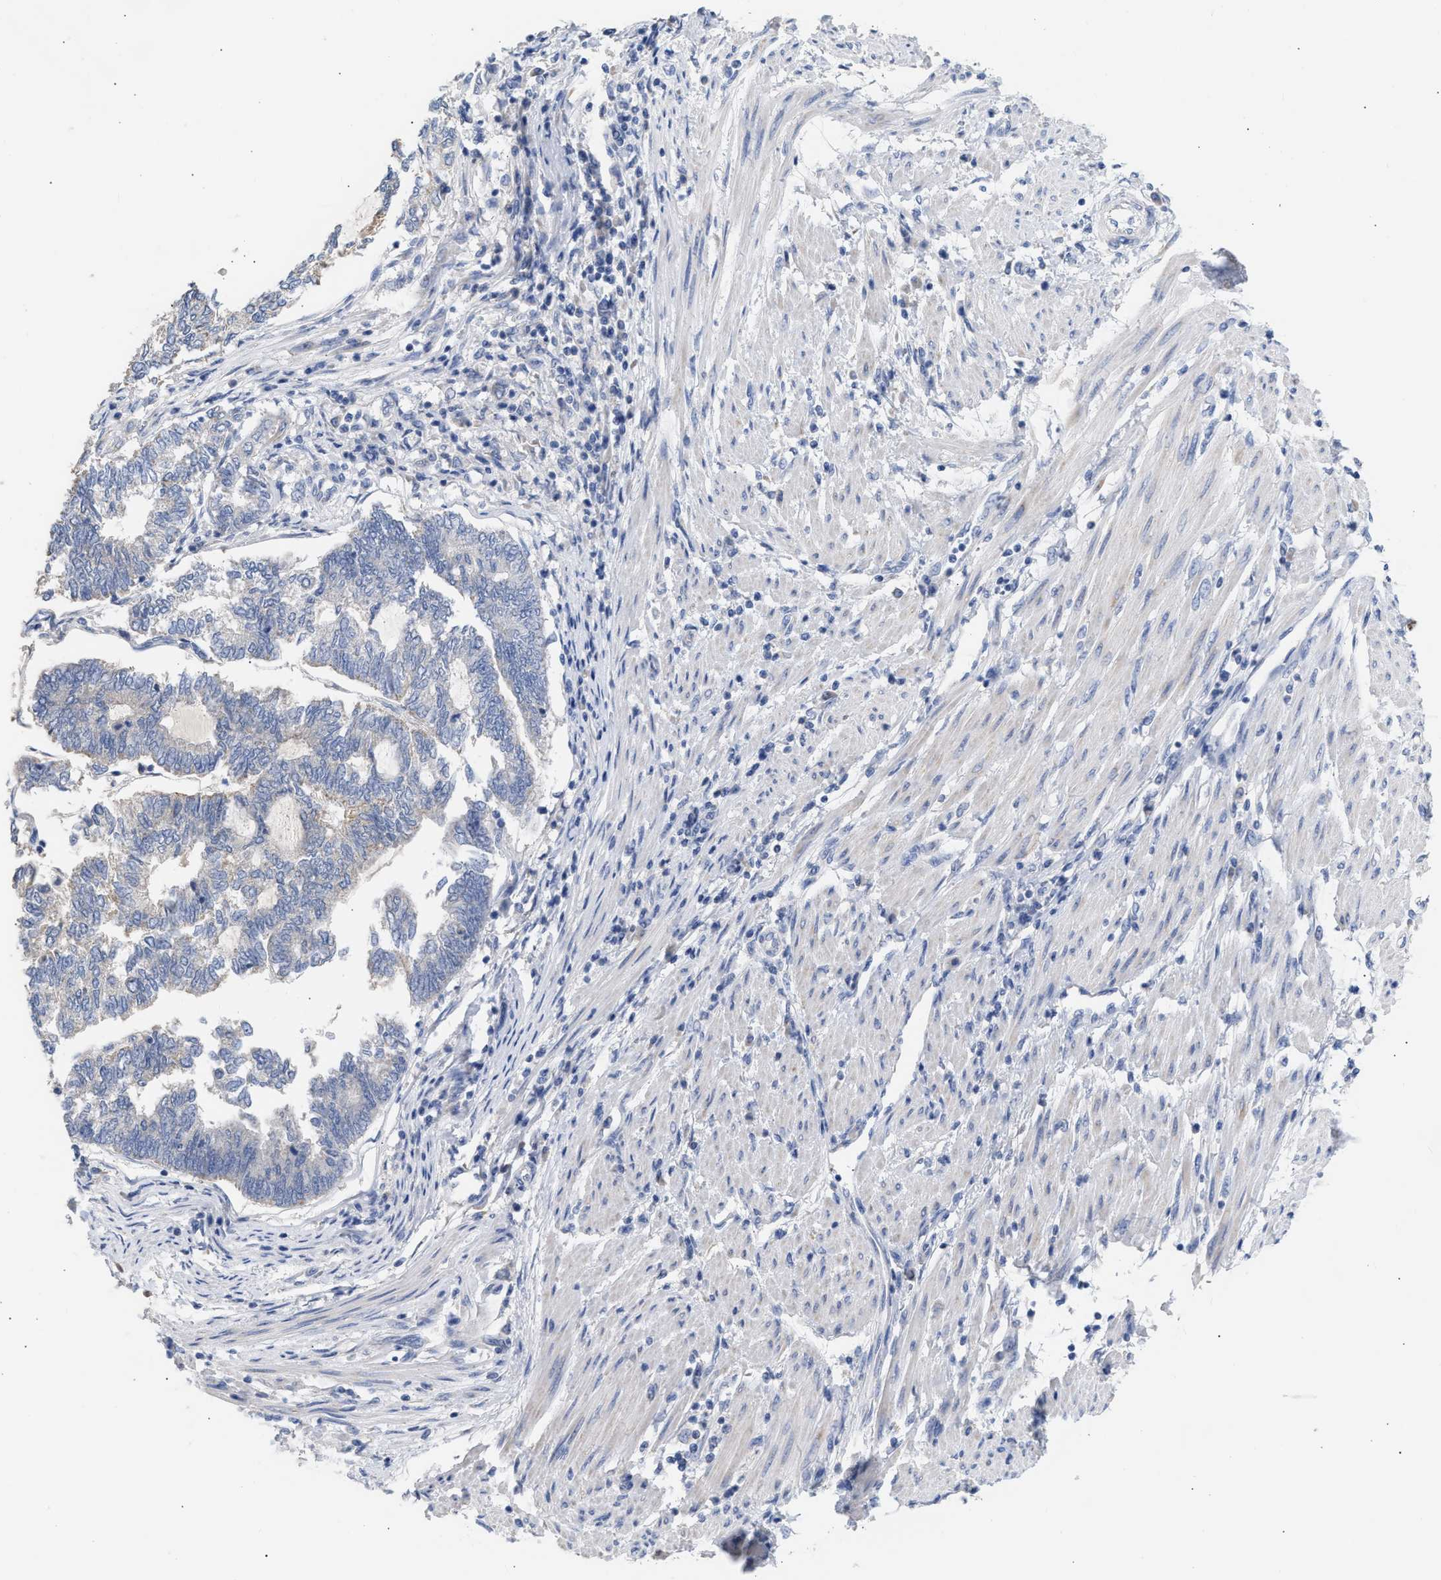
{"staining": {"intensity": "negative", "quantity": "none", "location": "none"}, "tissue": "endometrial cancer", "cell_type": "Tumor cells", "image_type": "cancer", "snomed": [{"axis": "morphology", "description": "Adenocarcinoma, NOS"}, {"axis": "topography", "description": "Uterus"}, {"axis": "topography", "description": "Endometrium"}], "caption": "Immunohistochemical staining of endometrial cancer displays no significant expression in tumor cells.", "gene": "ACOT13", "patient": {"sex": "female", "age": 70}}